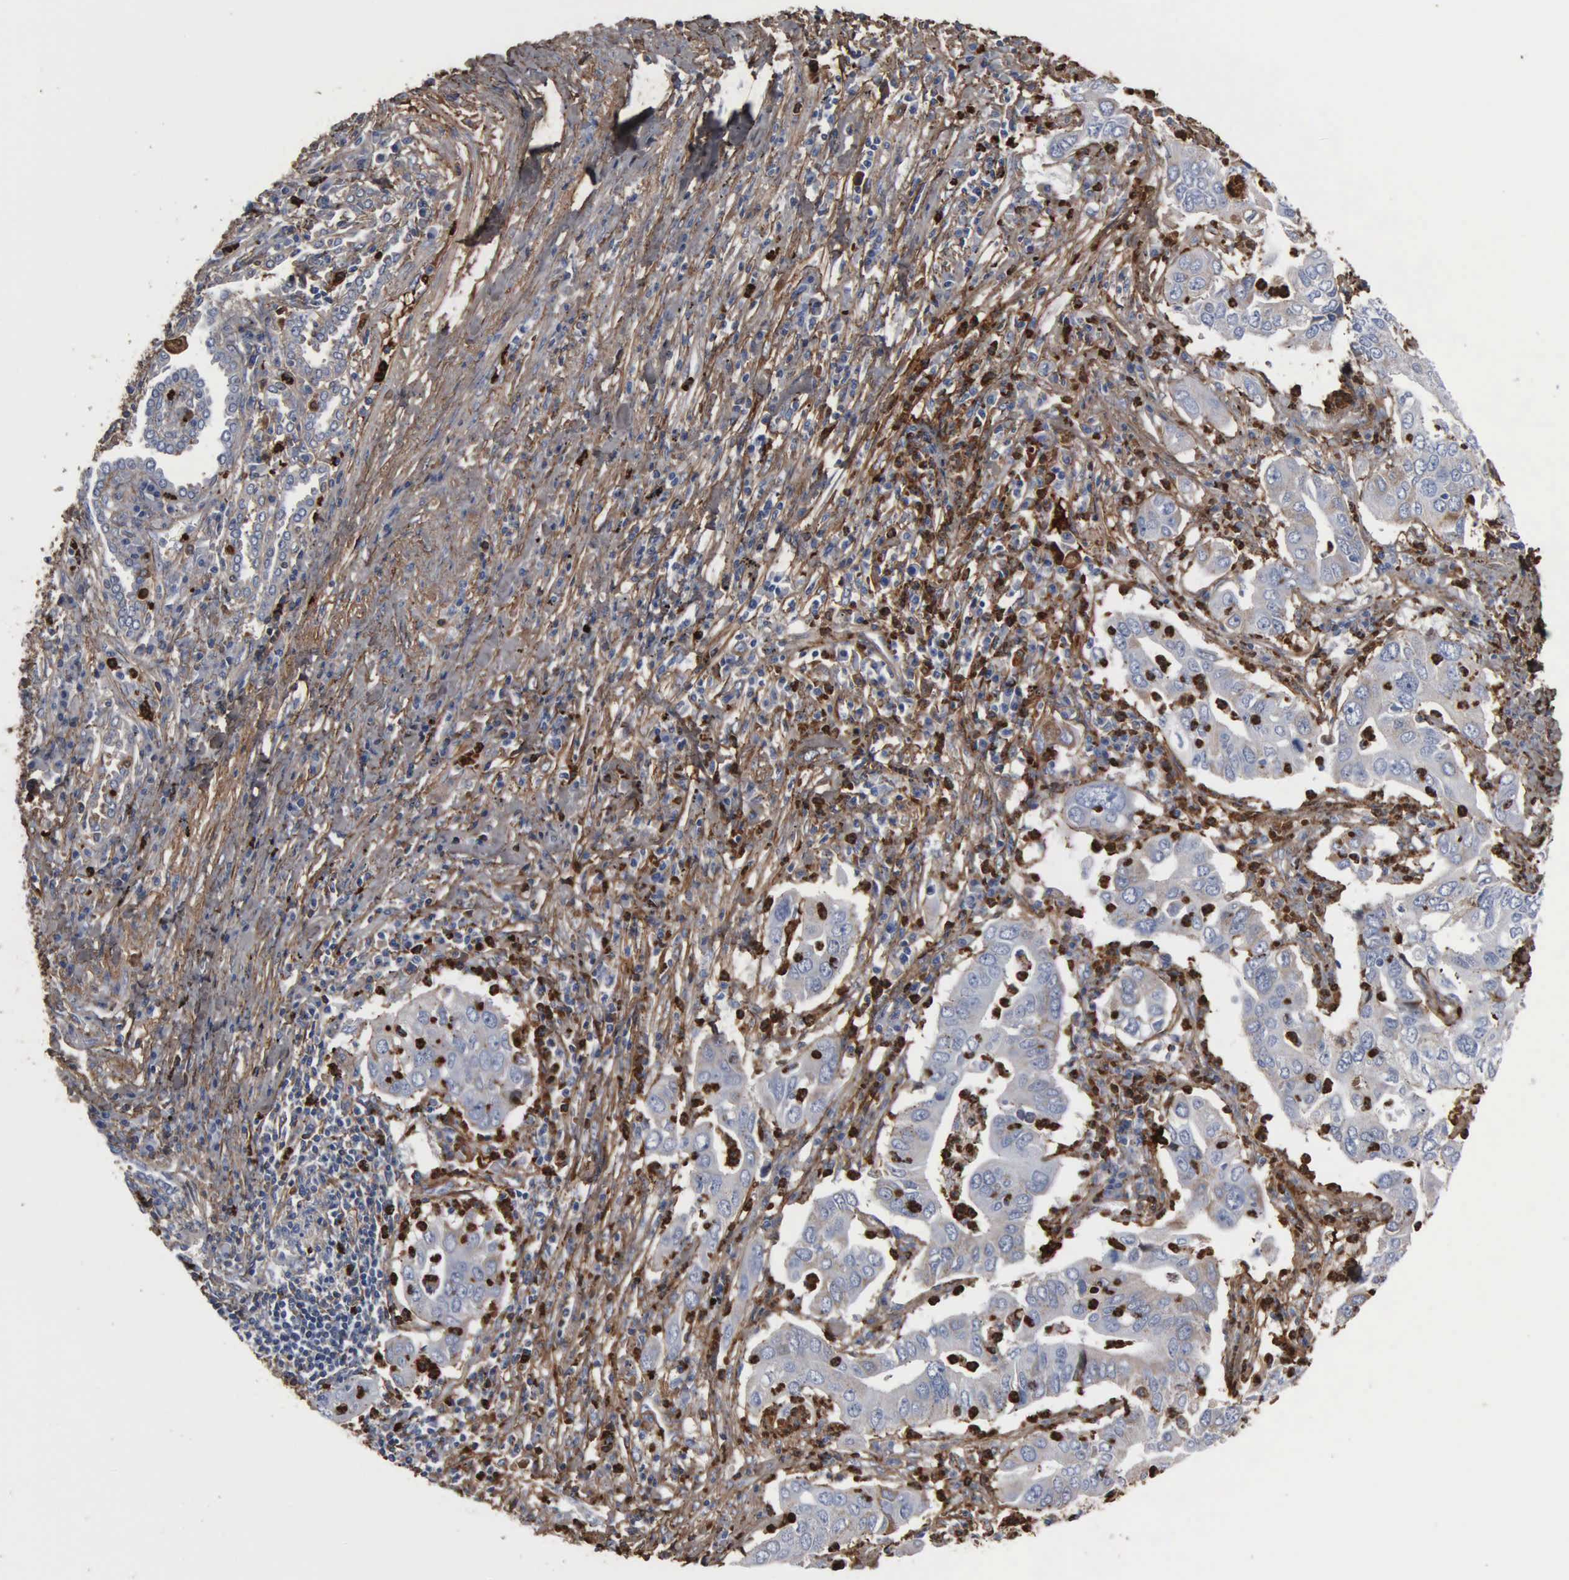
{"staining": {"intensity": "strong", "quantity": "25%-75%", "location": "cytoplasmic/membranous"}, "tissue": "lung cancer", "cell_type": "Tumor cells", "image_type": "cancer", "snomed": [{"axis": "morphology", "description": "Adenocarcinoma, NOS"}, {"axis": "topography", "description": "Lung"}], "caption": "Immunohistochemistry (IHC) image of neoplastic tissue: adenocarcinoma (lung) stained using immunohistochemistry (IHC) shows high levels of strong protein expression localized specifically in the cytoplasmic/membranous of tumor cells, appearing as a cytoplasmic/membranous brown color.", "gene": "FN1", "patient": {"sex": "male", "age": 48}}